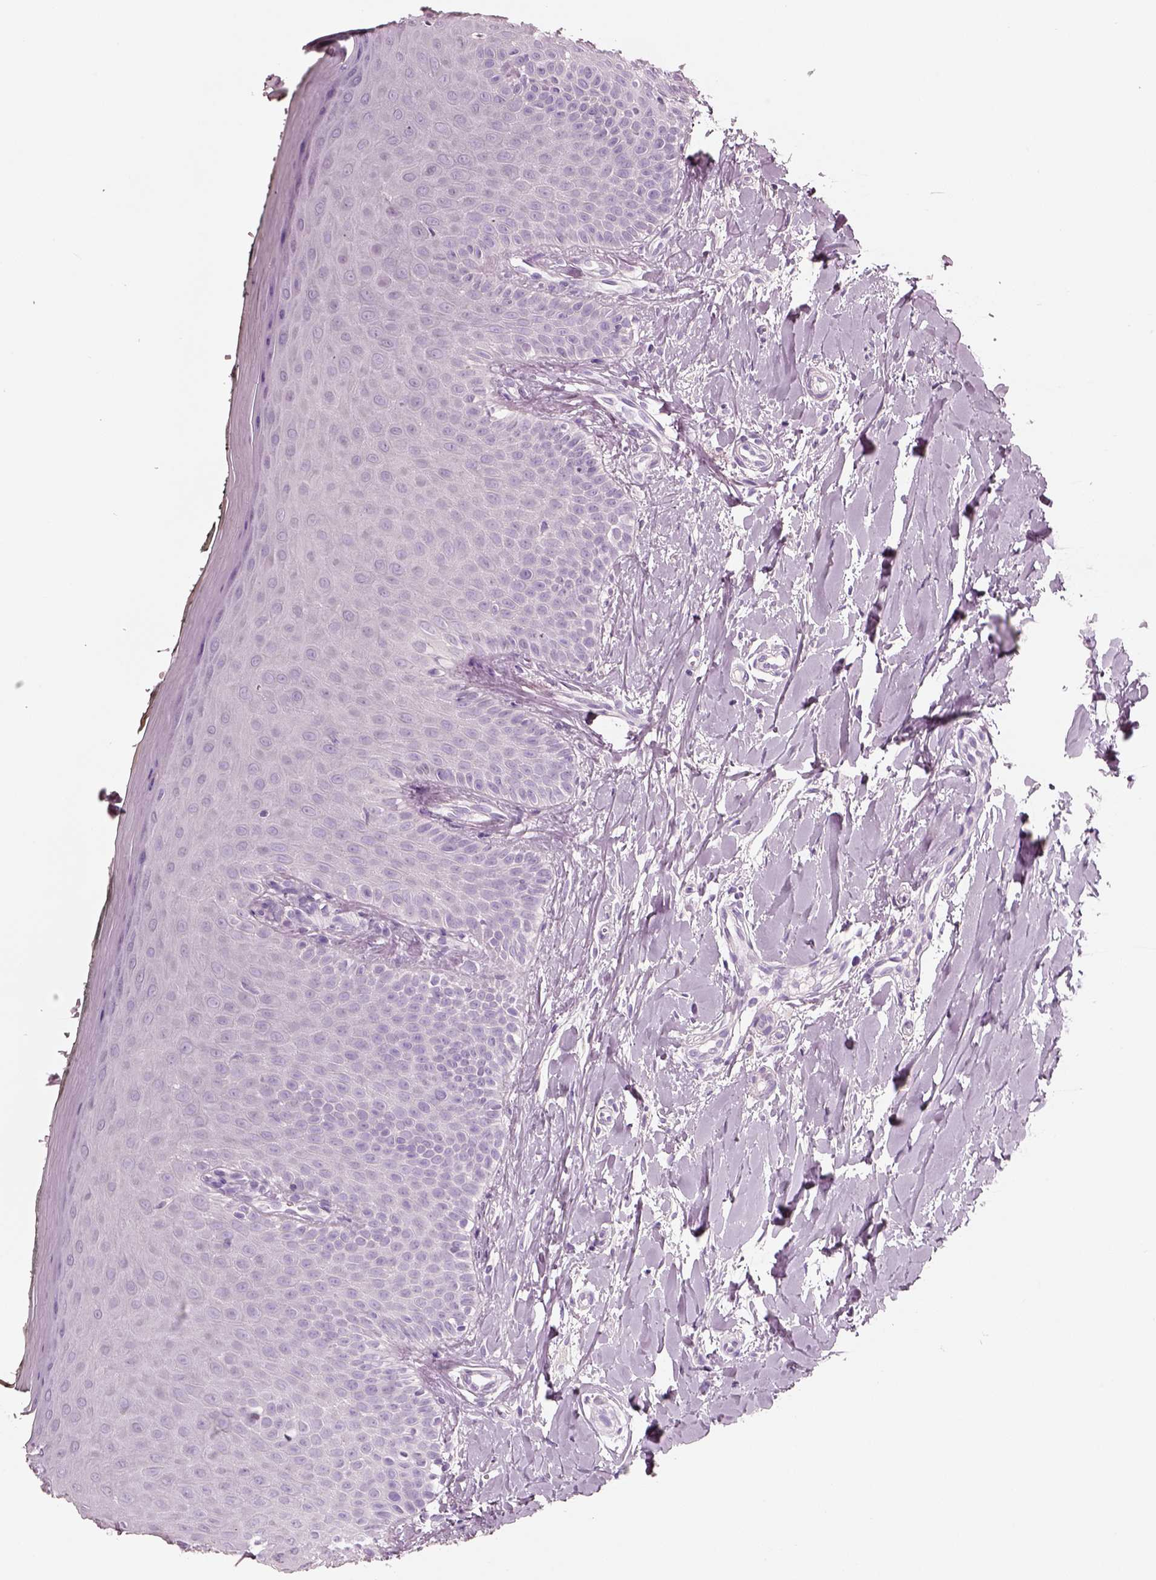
{"staining": {"intensity": "negative", "quantity": "none", "location": "none"}, "tissue": "oral mucosa", "cell_type": "Squamous epithelial cells", "image_type": "normal", "snomed": [{"axis": "morphology", "description": "Normal tissue, NOS"}, {"axis": "topography", "description": "Oral tissue"}], "caption": "Squamous epithelial cells show no significant staining in normal oral mucosa.", "gene": "PNOC", "patient": {"sex": "female", "age": 43}}